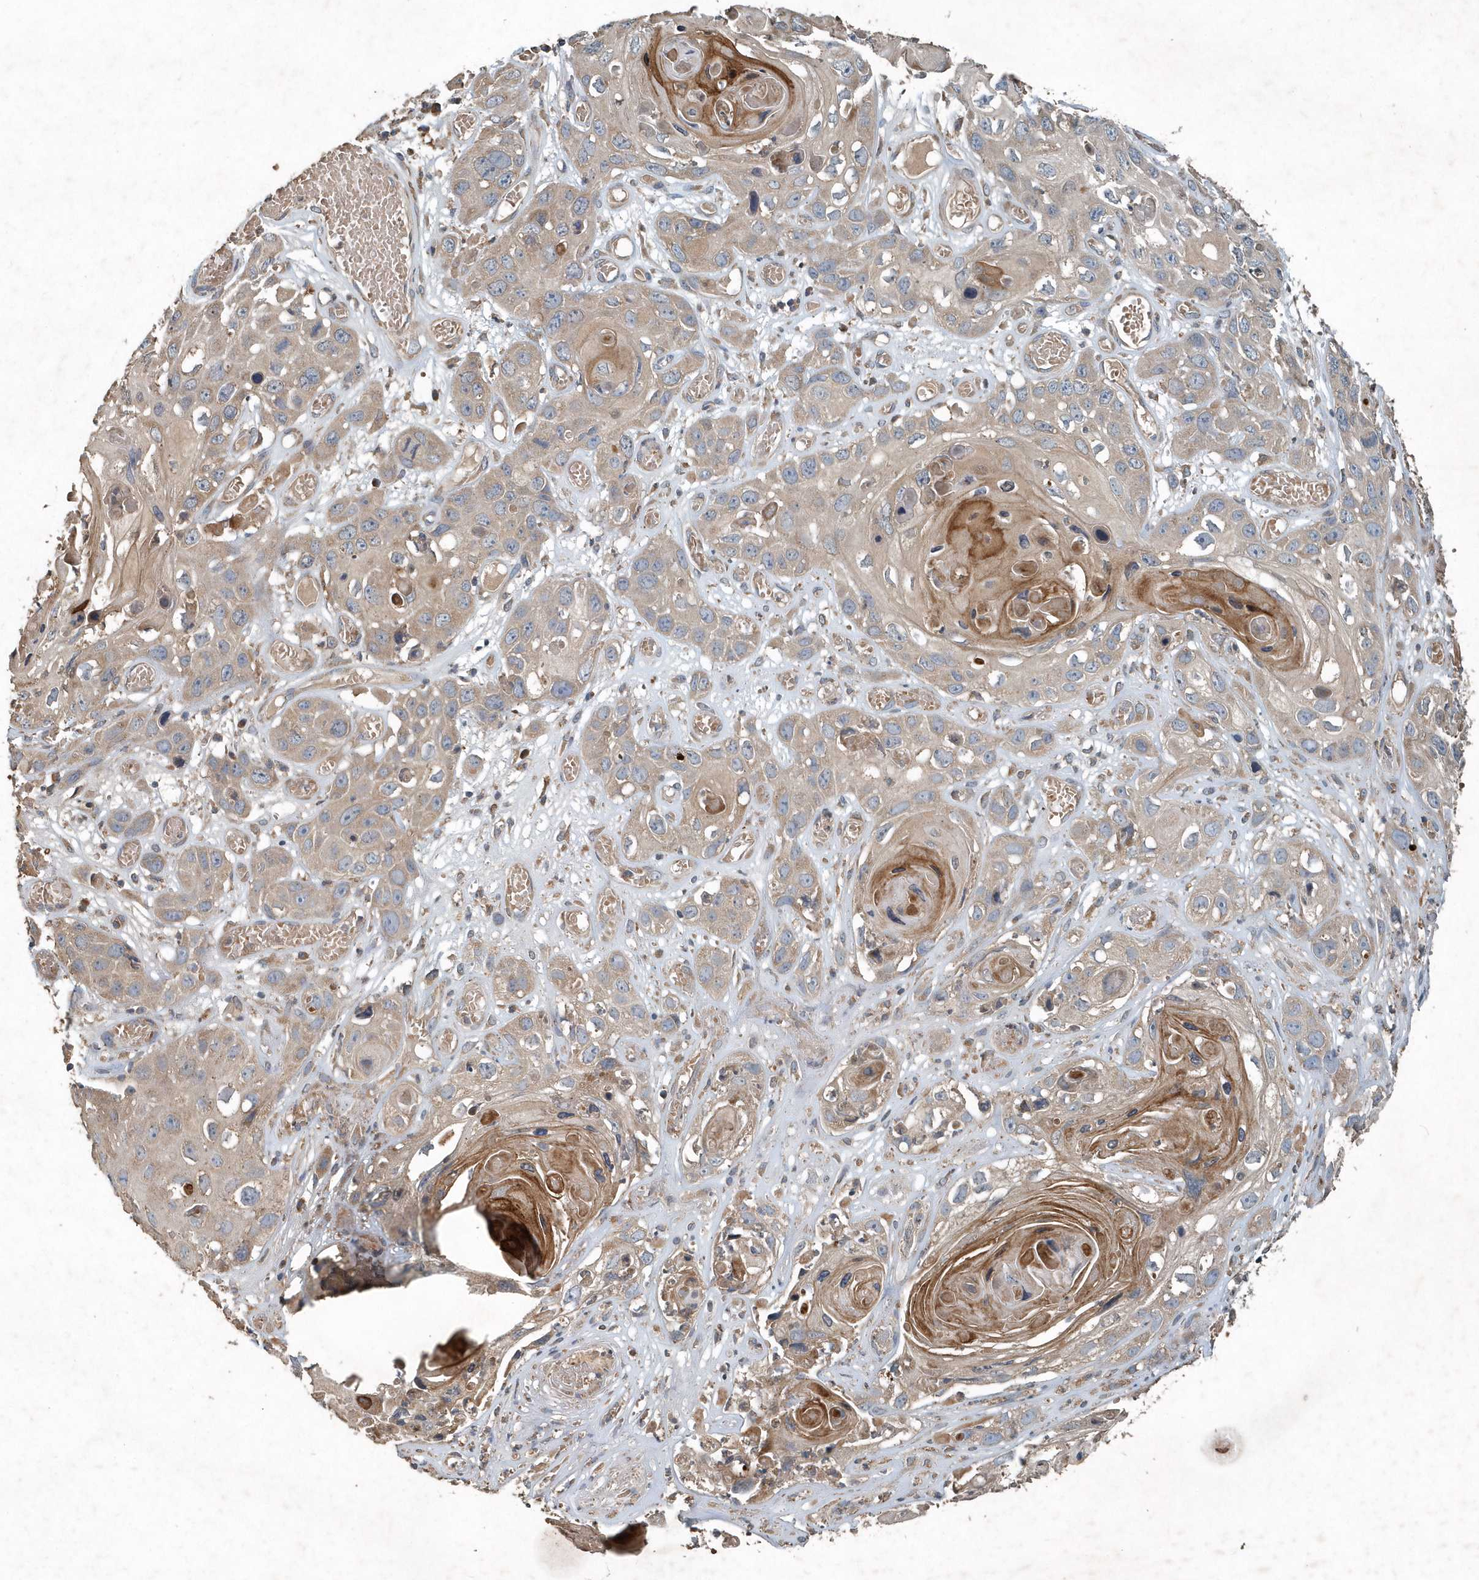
{"staining": {"intensity": "weak", "quantity": "25%-75%", "location": "cytoplasmic/membranous"}, "tissue": "skin cancer", "cell_type": "Tumor cells", "image_type": "cancer", "snomed": [{"axis": "morphology", "description": "Squamous cell carcinoma, NOS"}, {"axis": "topography", "description": "Skin"}], "caption": "Weak cytoplasmic/membranous protein staining is present in approximately 25%-75% of tumor cells in skin cancer.", "gene": "SCFD2", "patient": {"sex": "male", "age": 55}}